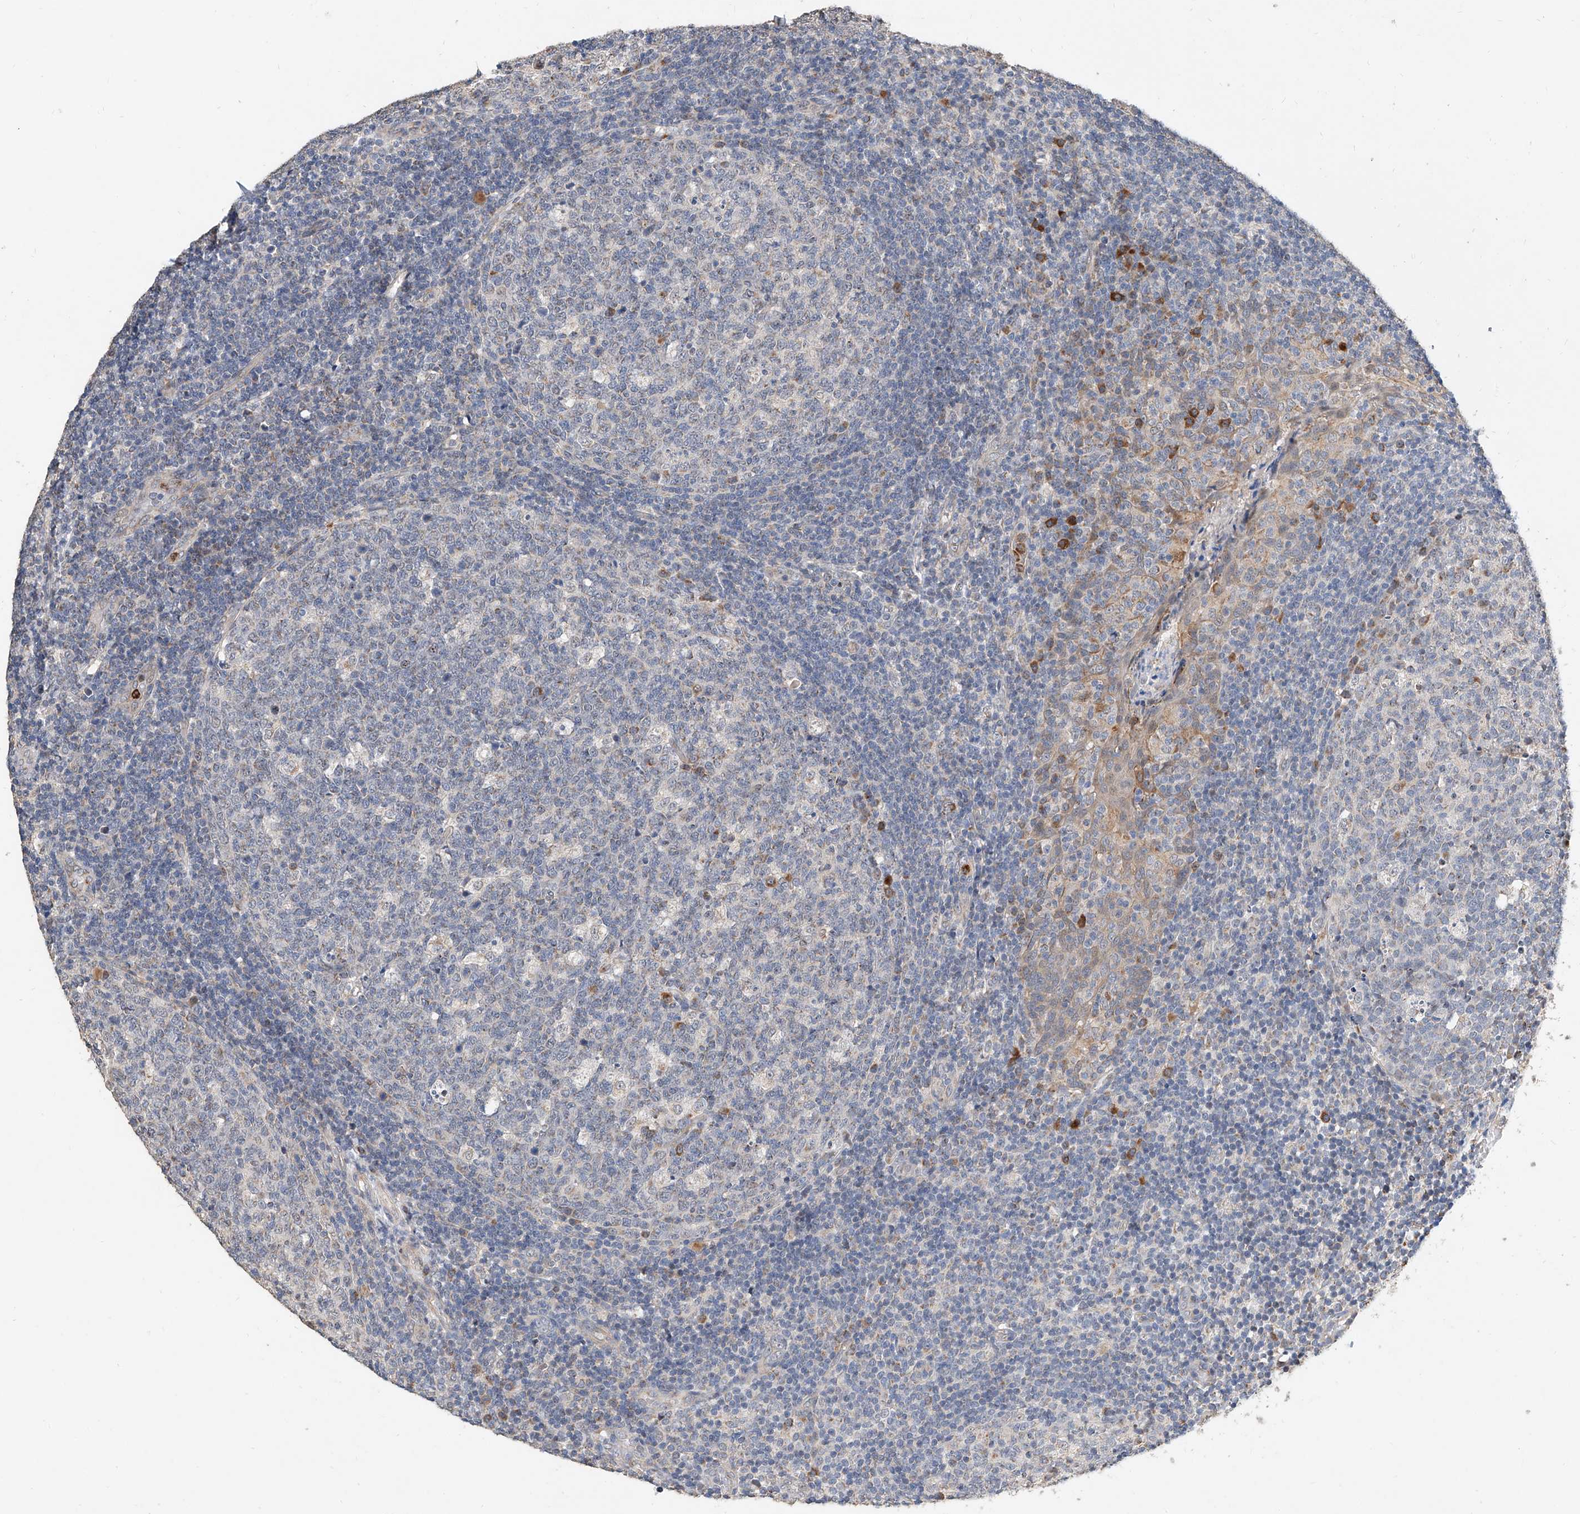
{"staining": {"intensity": "negative", "quantity": "none", "location": "none"}, "tissue": "tonsil", "cell_type": "Germinal center cells", "image_type": "normal", "snomed": [{"axis": "morphology", "description": "Normal tissue, NOS"}, {"axis": "topography", "description": "Tonsil"}], "caption": "IHC of normal tonsil displays no positivity in germinal center cells.", "gene": "MFSD4B", "patient": {"sex": "female", "age": 19}}